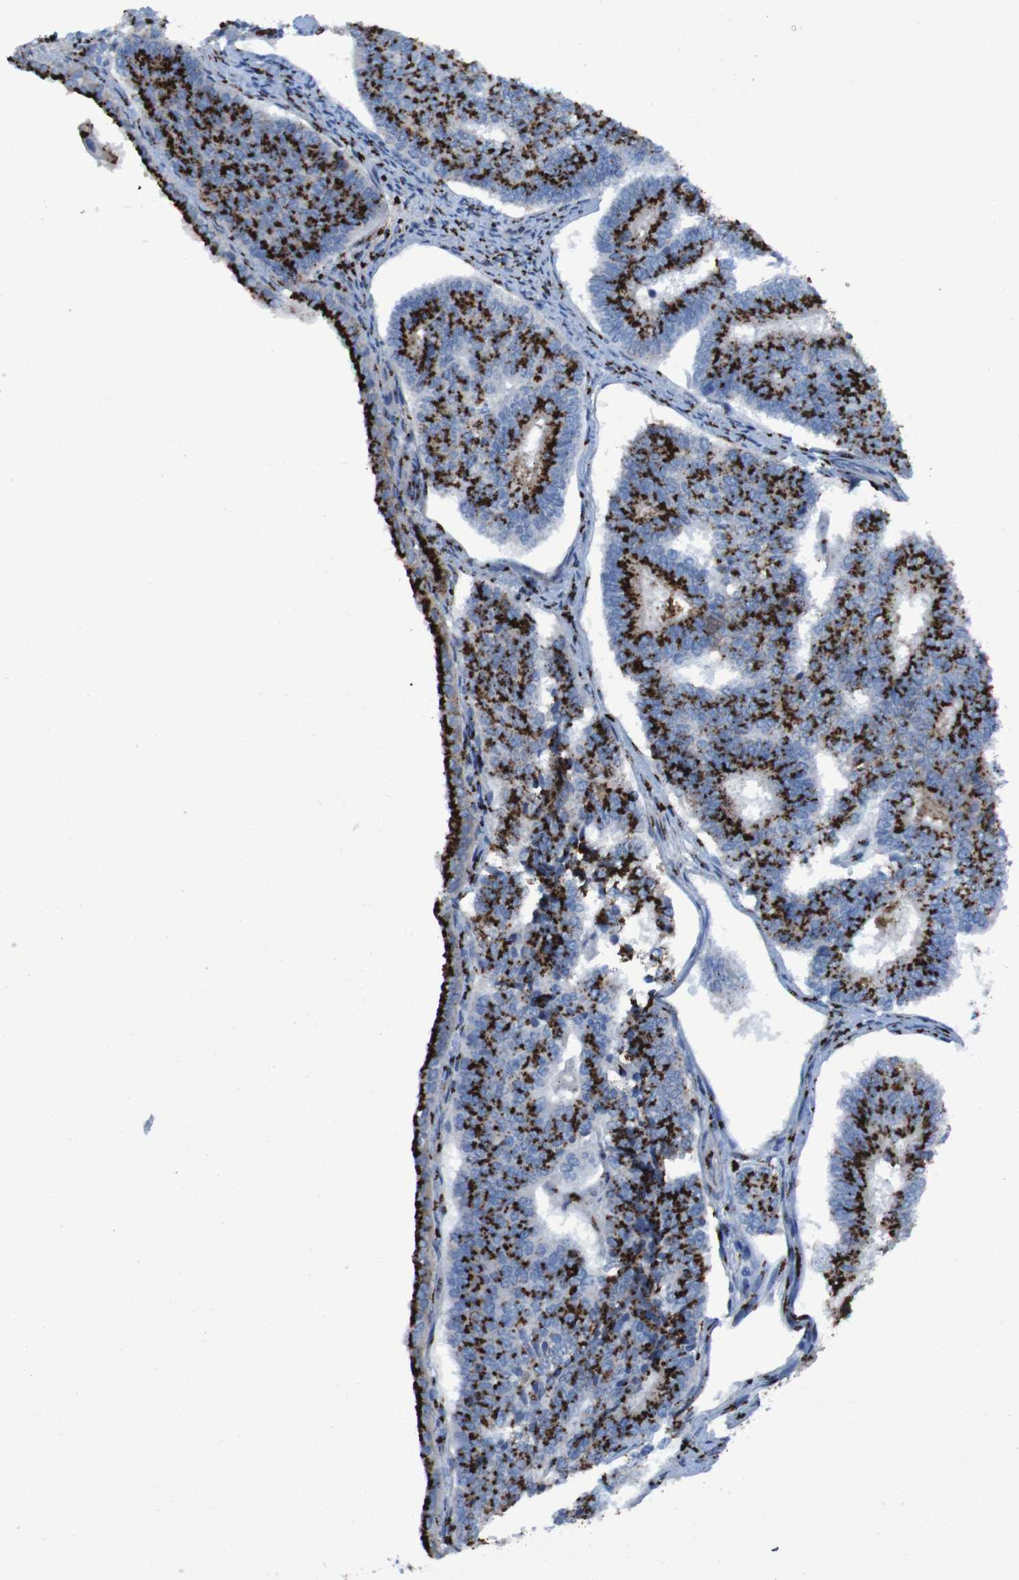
{"staining": {"intensity": "strong", "quantity": ">75%", "location": "cytoplasmic/membranous"}, "tissue": "endometrial cancer", "cell_type": "Tumor cells", "image_type": "cancer", "snomed": [{"axis": "morphology", "description": "Adenocarcinoma, NOS"}, {"axis": "topography", "description": "Endometrium"}], "caption": "About >75% of tumor cells in human endometrial cancer (adenocarcinoma) reveal strong cytoplasmic/membranous protein staining as visualized by brown immunohistochemical staining.", "gene": "GOLM1", "patient": {"sex": "female", "age": 70}}